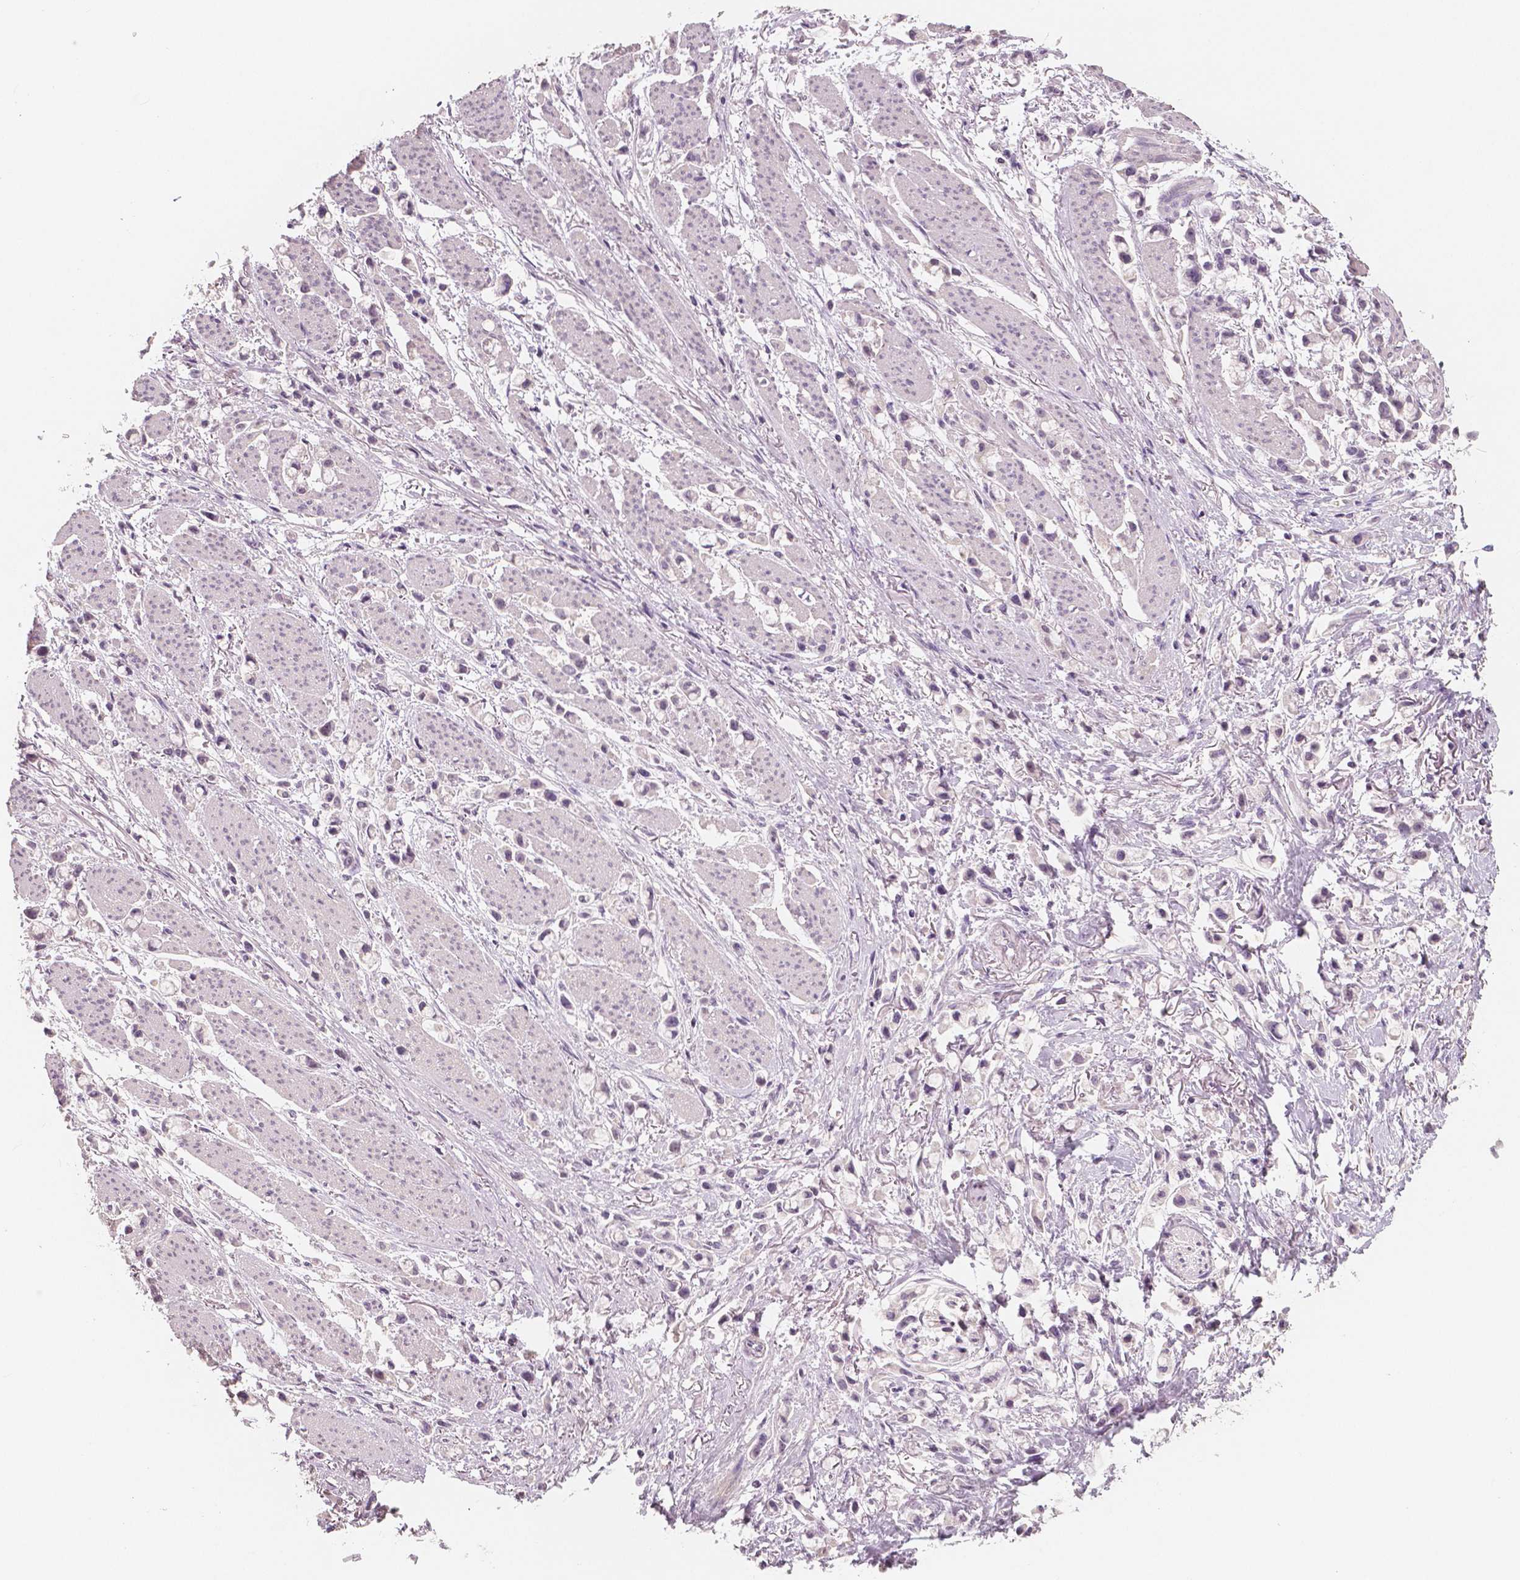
{"staining": {"intensity": "negative", "quantity": "none", "location": "none"}, "tissue": "stomach cancer", "cell_type": "Tumor cells", "image_type": "cancer", "snomed": [{"axis": "morphology", "description": "Adenocarcinoma, NOS"}, {"axis": "topography", "description": "Stomach"}], "caption": "IHC image of human stomach cancer stained for a protein (brown), which reveals no positivity in tumor cells. (DAB (3,3'-diaminobenzidine) IHC, high magnification).", "gene": "NECAB1", "patient": {"sex": "female", "age": 81}}